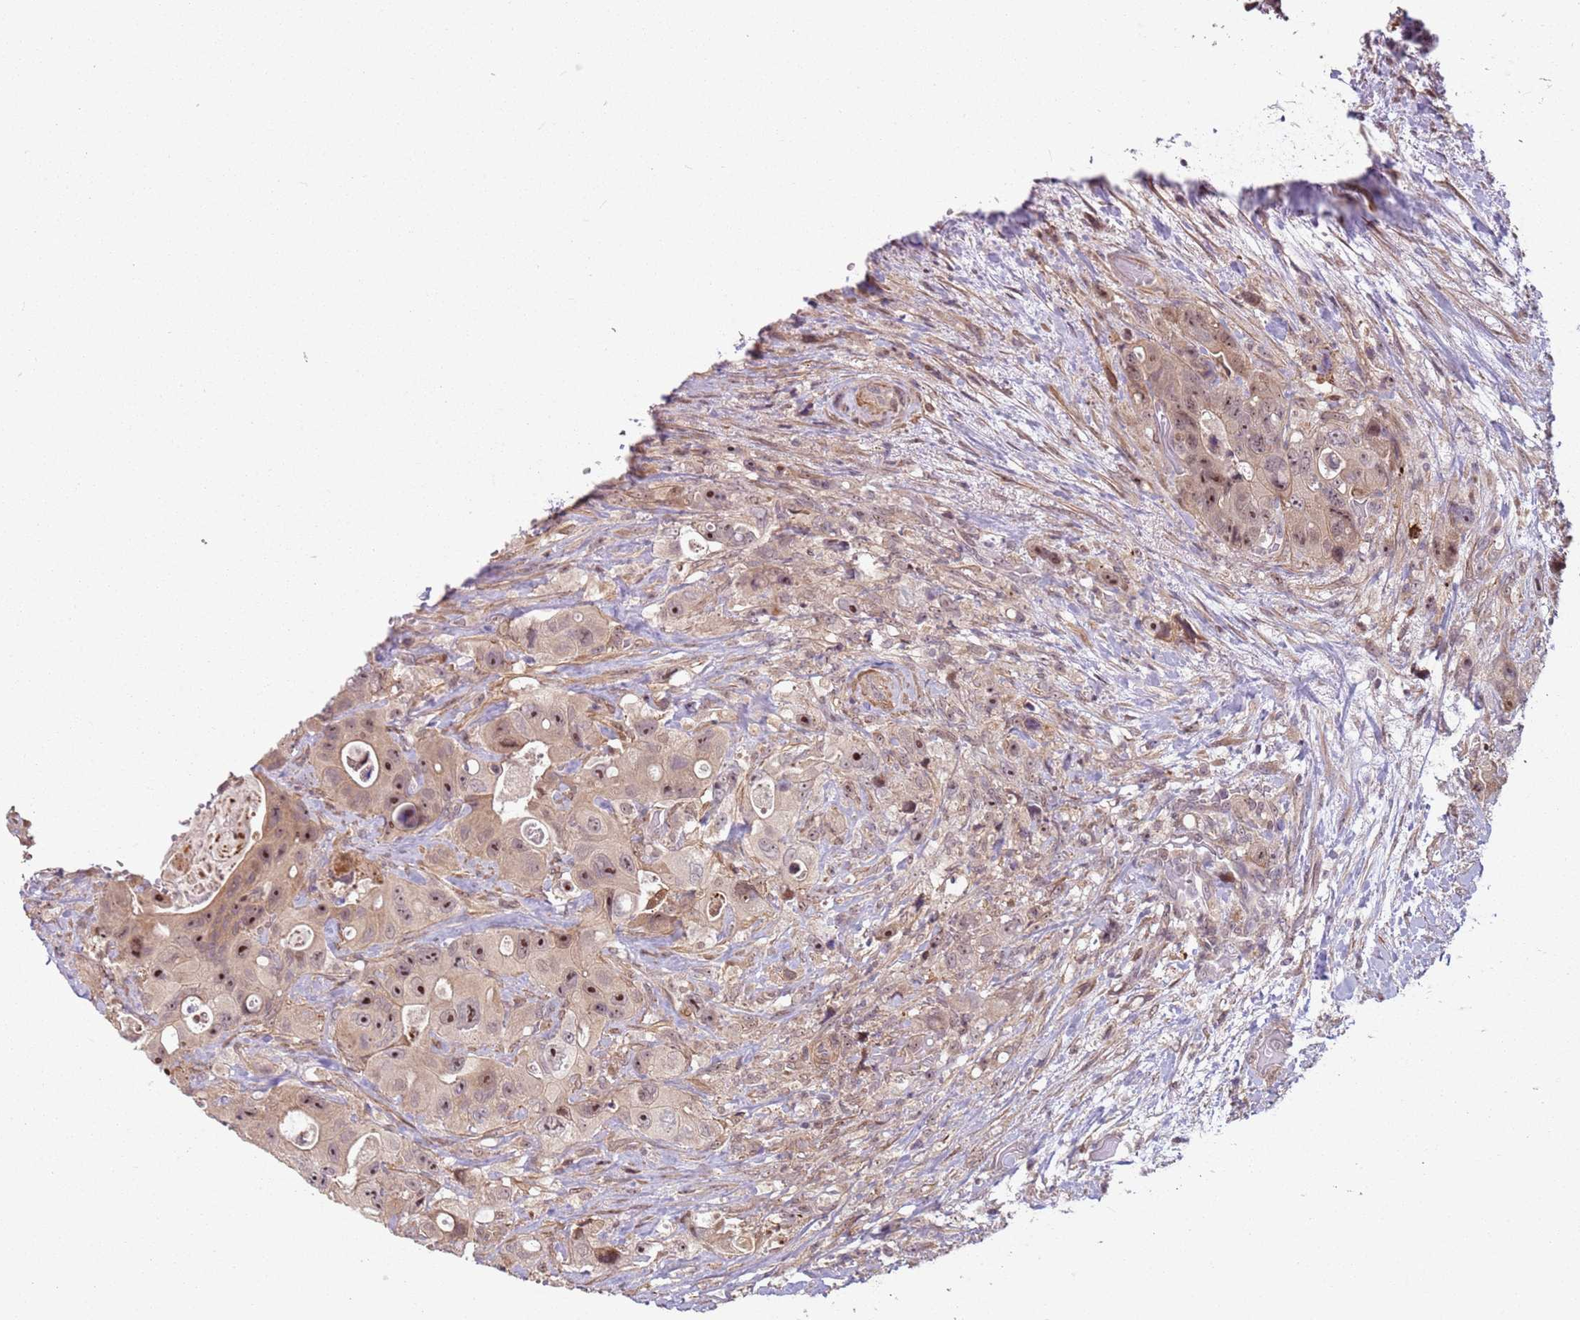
{"staining": {"intensity": "moderate", "quantity": ">75%", "location": "nuclear"}, "tissue": "colorectal cancer", "cell_type": "Tumor cells", "image_type": "cancer", "snomed": [{"axis": "morphology", "description": "Adenocarcinoma, NOS"}, {"axis": "topography", "description": "Colon"}], "caption": "This image displays immunohistochemistry staining of colorectal cancer (adenocarcinoma), with medium moderate nuclear positivity in about >75% of tumor cells.", "gene": "CHURC1", "patient": {"sex": "female", "age": 46}}